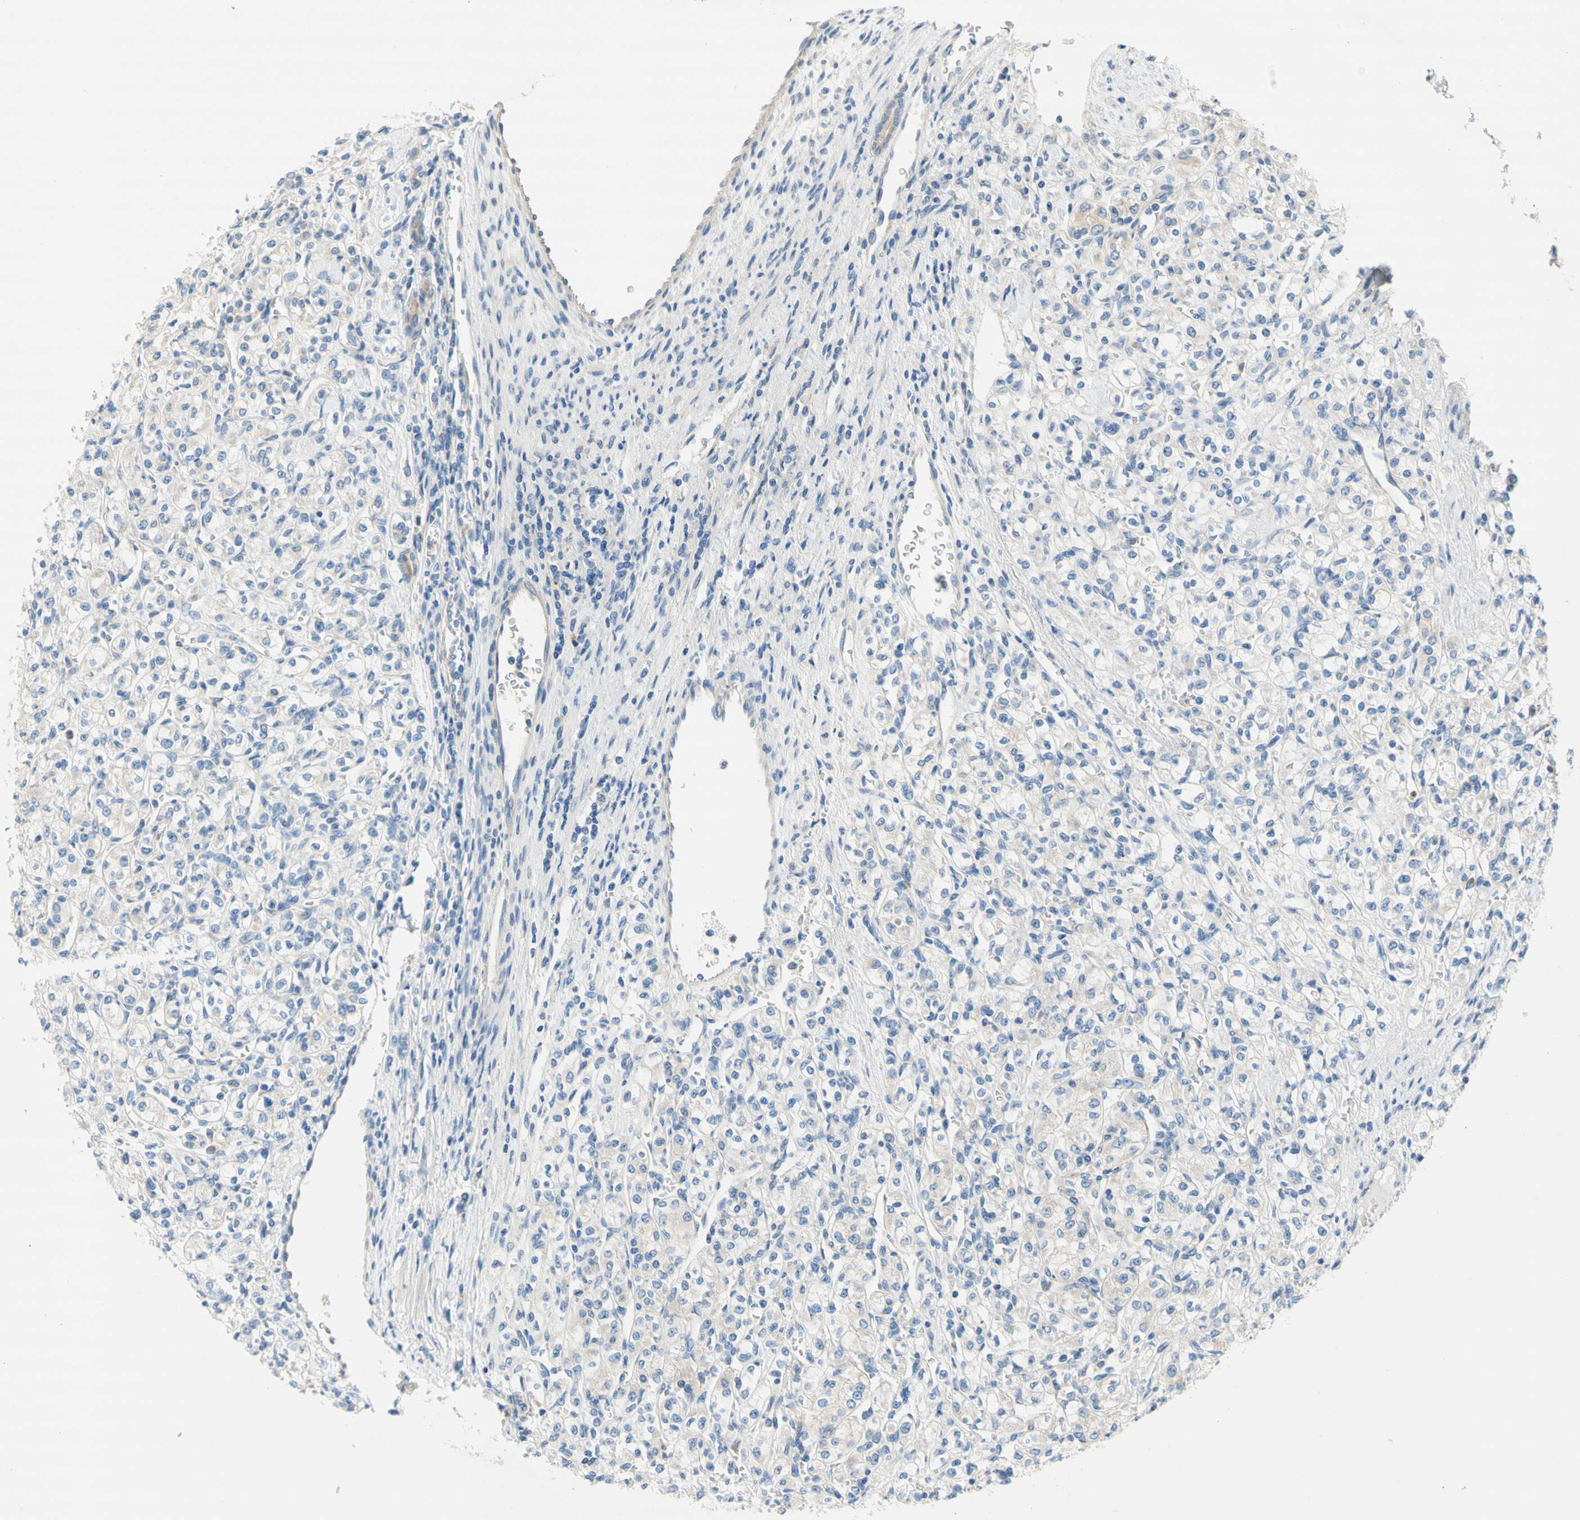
{"staining": {"intensity": "negative", "quantity": "none", "location": "none"}, "tissue": "renal cancer", "cell_type": "Tumor cells", "image_type": "cancer", "snomed": [{"axis": "morphology", "description": "Adenocarcinoma, NOS"}, {"axis": "topography", "description": "Kidney"}], "caption": "This is a photomicrograph of immunohistochemistry (IHC) staining of renal cancer, which shows no positivity in tumor cells. (Brightfield microscopy of DAB immunohistochemistry at high magnification).", "gene": "F3", "patient": {"sex": "male", "age": 77}}